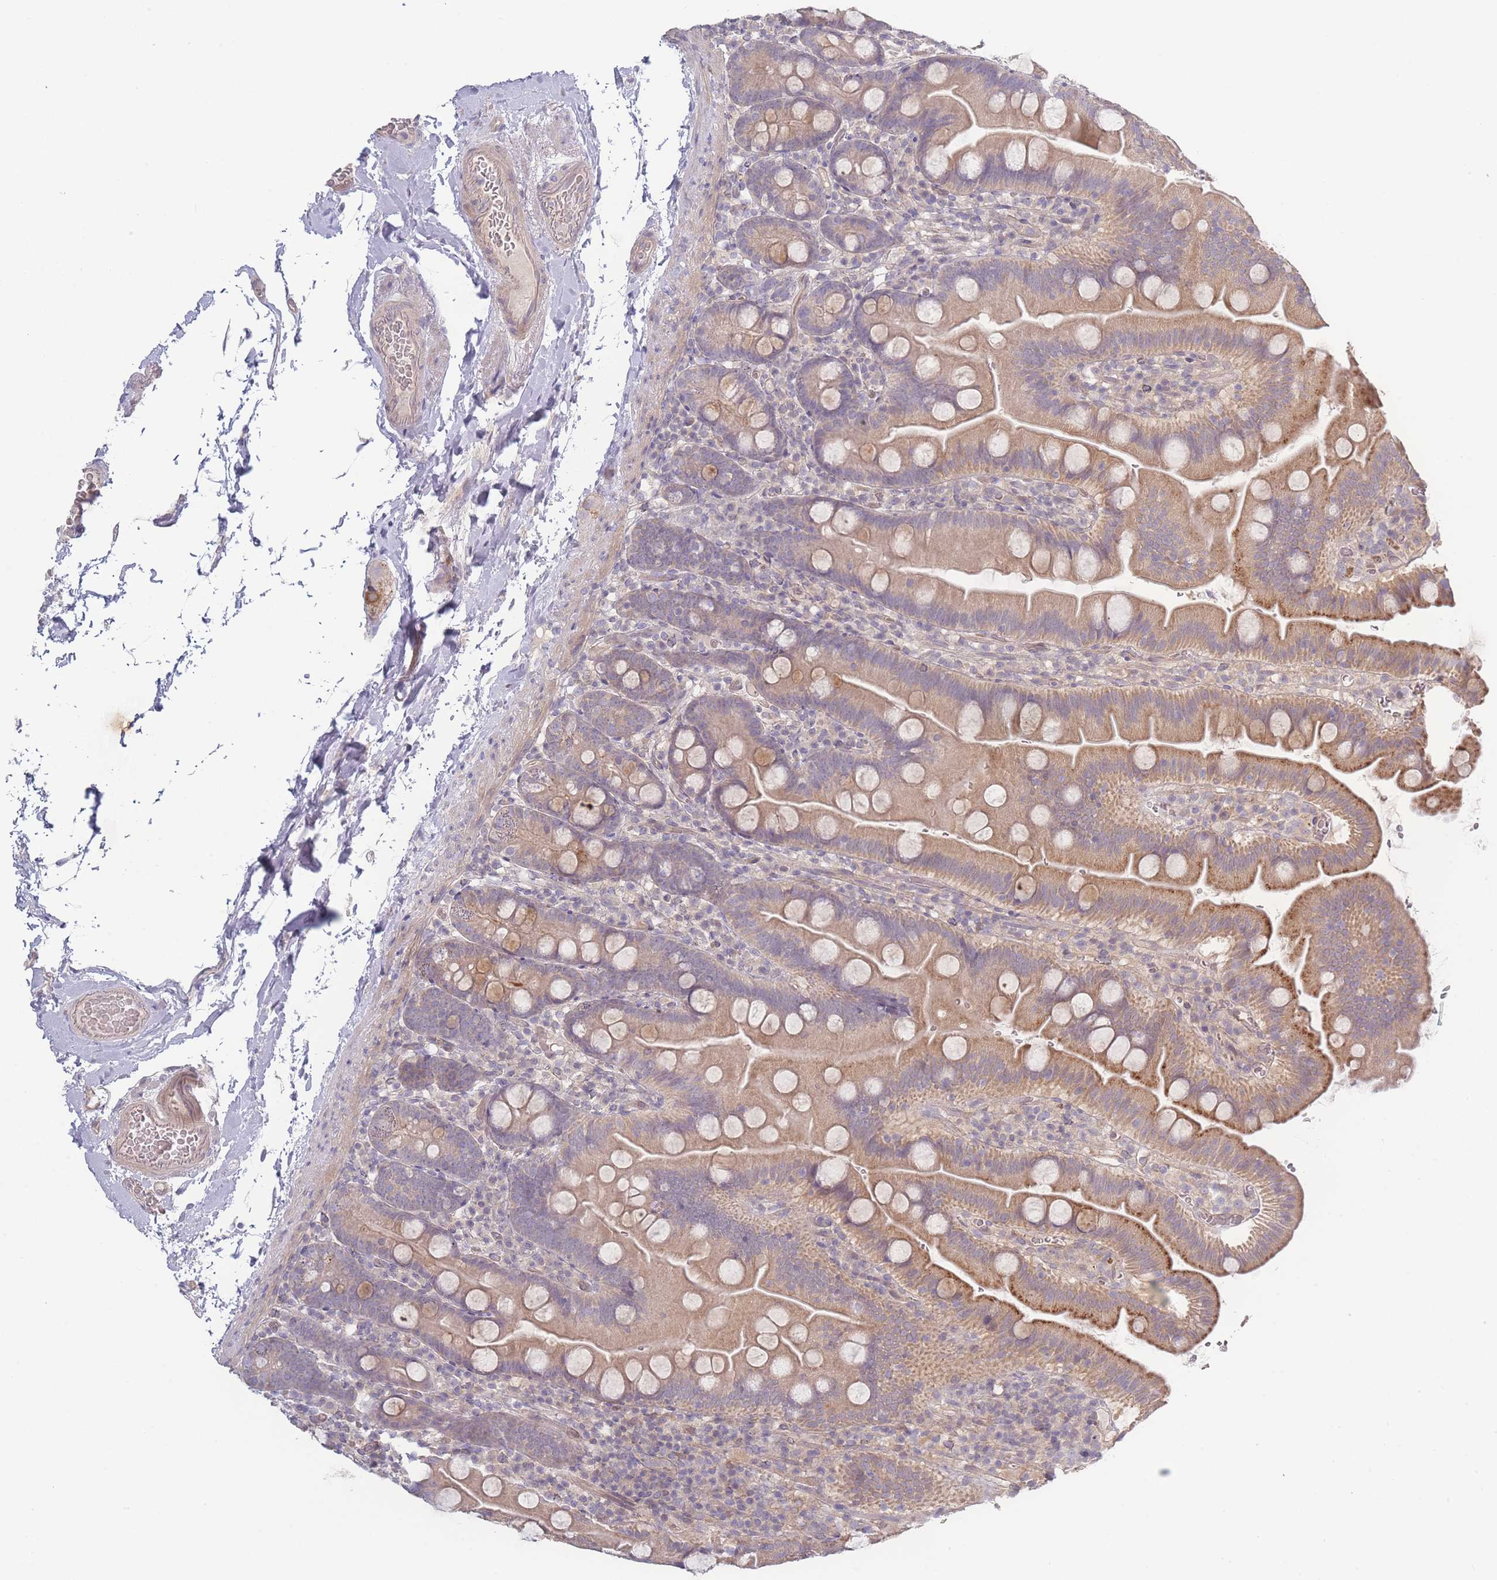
{"staining": {"intensity": "moderate", "quantity": "25%-75%", "location": "cytoplasmic/membranous"}, "tissue": "small intestine", "cell_type": "Glandular cells", "image_type": "normal", "snomed": [{"axis": "morphology", "description": "Normal tissue, NOS"}, {"axis": "topography", "description": "Small intestine"}], "caption": "Brown immunohistochemical staining in normal small intestine reveals moderate cytoplasmic/membranous expression in approximately 25%-75% of glandular cells. (DAB IHC with brightfield microscopy, high magnification).", "gene": "SPHKAP", "patient": {"sex": "female", "age": 68}}